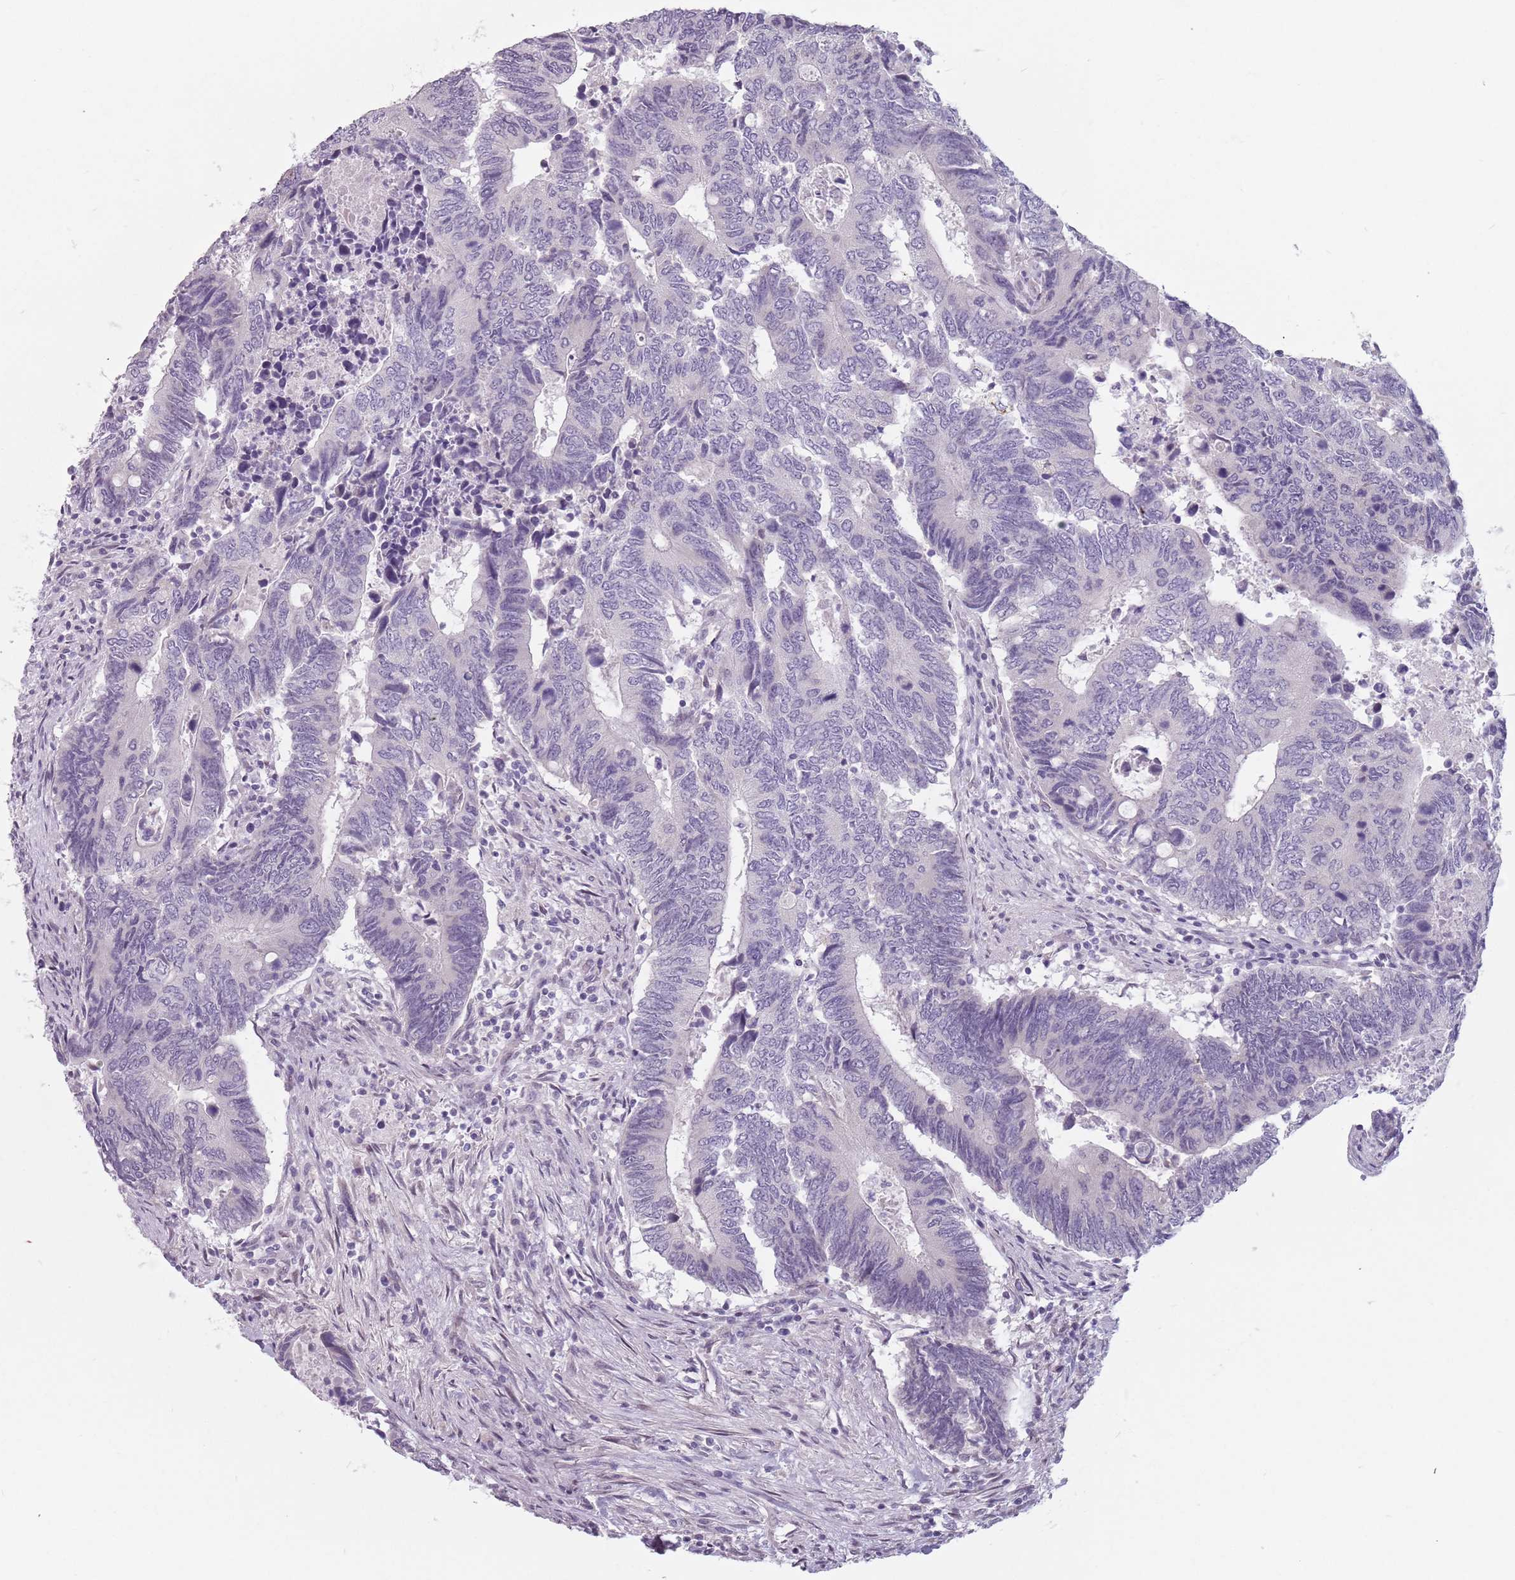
{"staining": {"intensity": "negative", "quantity": "none", "location": "none"}, "tissue": "colorectal cancer", "cell_type": "Tumor cells", "image_type": "cancer", "snomed": [{"axis": "morphology", "description": "Adenocarcinoma, NOS"}, {"axis": "topography", "description": "Colon"}], "caption": "There is no significant expression in tumor cells of colorectal cancer.", "gene": "PTCHD1", "patient": {"sex": "male", "age": 87}}